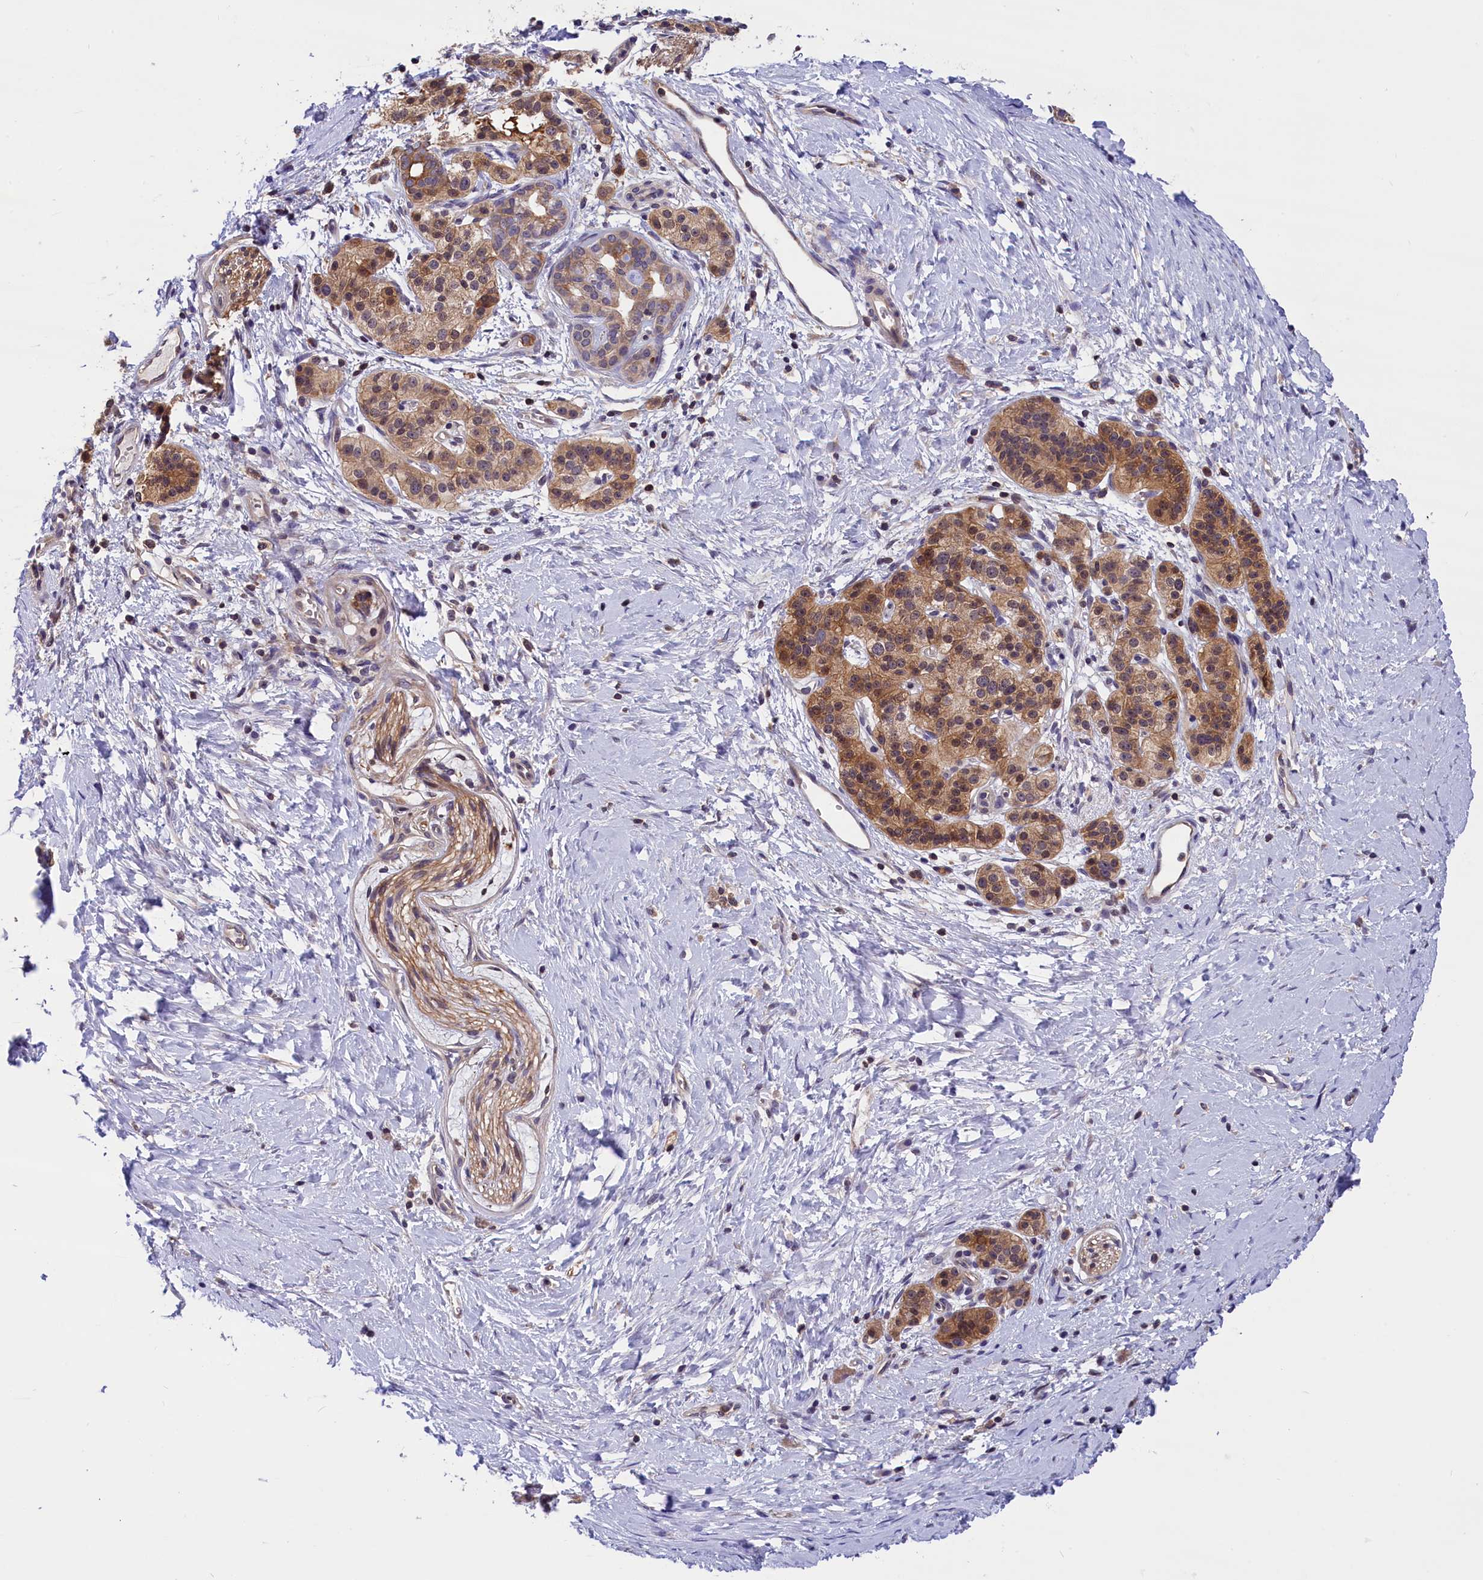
{"staining": {"intensity": "moderate", "quantity": ">75%", "location": "cytoplasmic/membranous"}, "tissue": "pancreatic cancer", "cell_type": "Tumor cells", "image_type": "cancer", "snomed": [{"axis": "morphology", "description": "Adenocarcinoma, NOS"}, {"axis": "topography", "description": "Pancreas"}], "caption": "Immunohistochemistry (IHC) (DAB) staining of human pancreatic adenocarcinoma demonstrates moderate cytoplasmic/membranous protein staining in about >75% of tumor cells. The protein of interest is stained brown, and the nuclei are stained in blue (DAB (3,3'-diaminobenzidine) IHC with brightfield microscopy, high magnification).", "gene": "TBCB", "patient": {"sex": "male", "age": 50}}